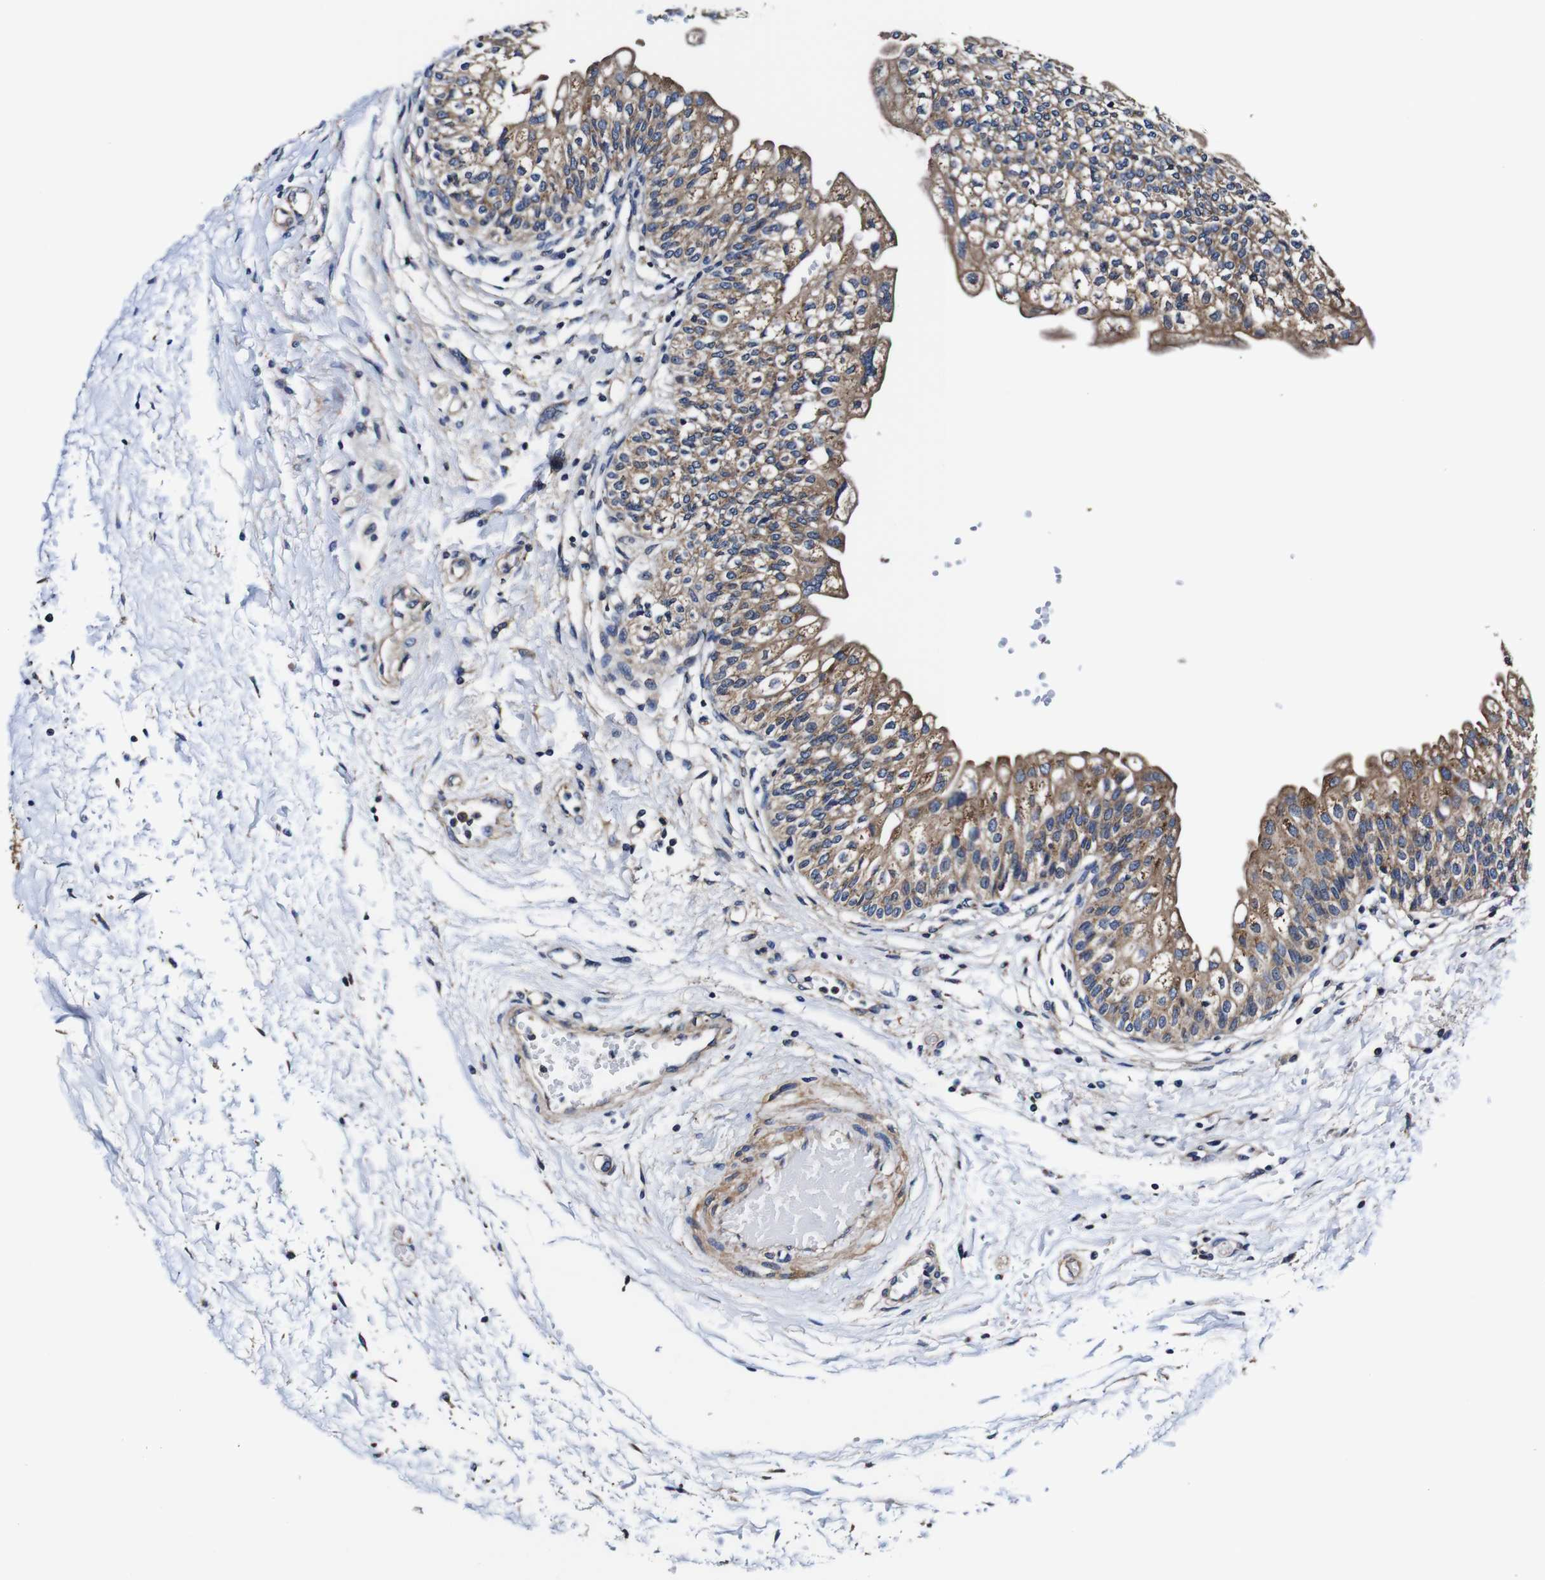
{"staining": {"intensity": "moderate", "quantity": ">75%", "location": "cytoplasmic/membranous"}, "tissue": "urinary bladder", "cell_type": "Urothelial cells", "image_type": "normal", "snomed": [{"axis": "morphology", "description": "Normal tissue, NOS"}, {"axis": "topography", "description": "Urinary bladder"}], "caption": "About >75% of urothelial cells in normal human urinary bladder show moderate cytoplasmic/membranous protein positivity as visualized by brown immunohistochemical staining.", "gene": "PDCD6IP", "patient": {"sex": "male", "age": 55}}